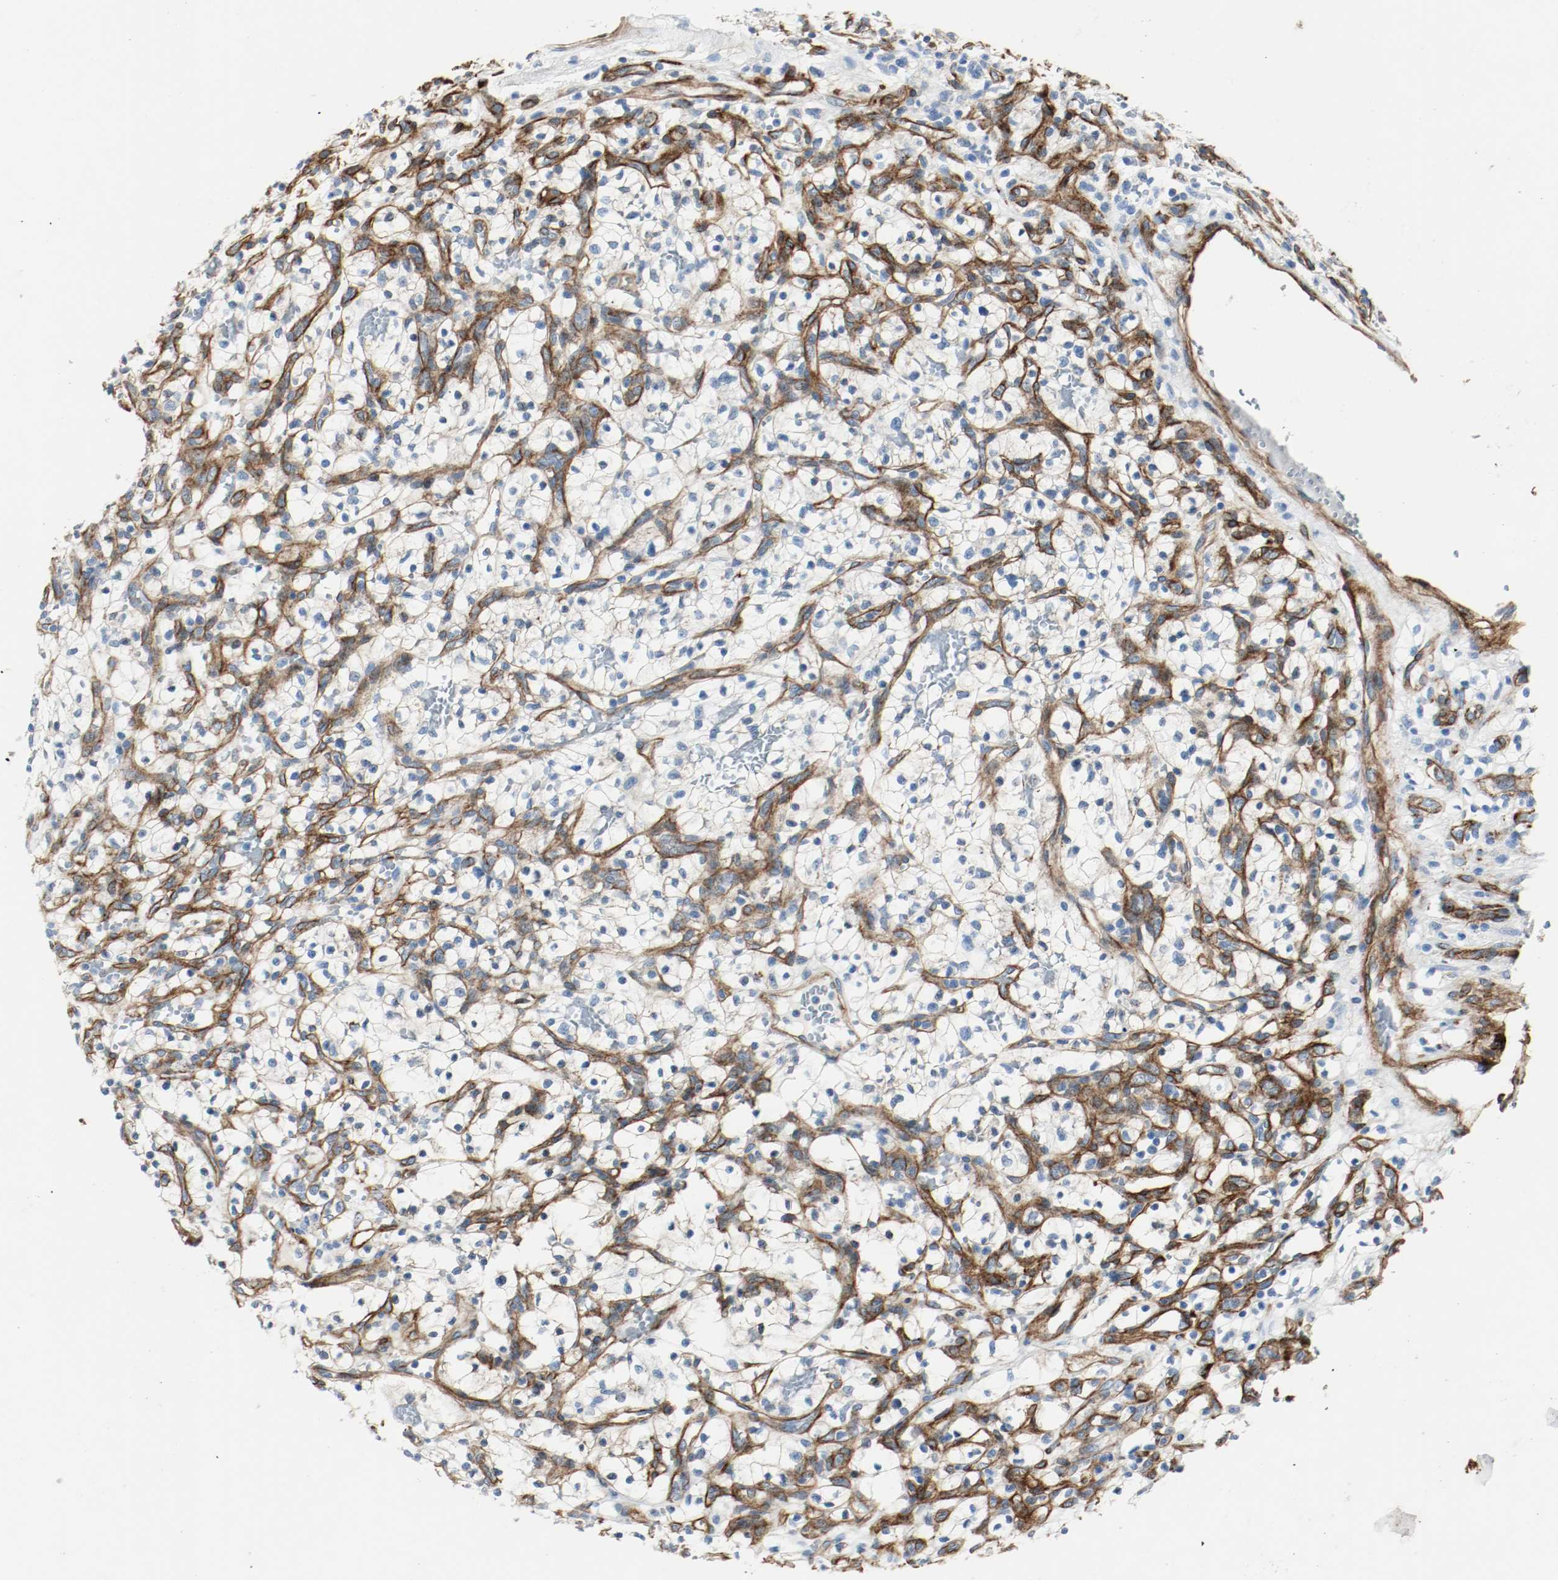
{"staining": {"intensity": "negative", "quantity": "none", "location": "none"}, "tissue": "renal cancer", "cell_type": "Tumor cells", "image_type": "cancer", "snomed": [{"axis": "morphology", "description": "Adenocarcinoma, NOS"}, {"axis": "topography", "description": "Kidney"}], "caption": "The image displays no significant staining in tumor cells of renal adenocarcinoma. (Brightfield microscopy of DAB (3,3'-diaminobenzidine) IHC at high magnification).", "gene": "LAMB1", "patient": {"sex": "female", "age": 57}}